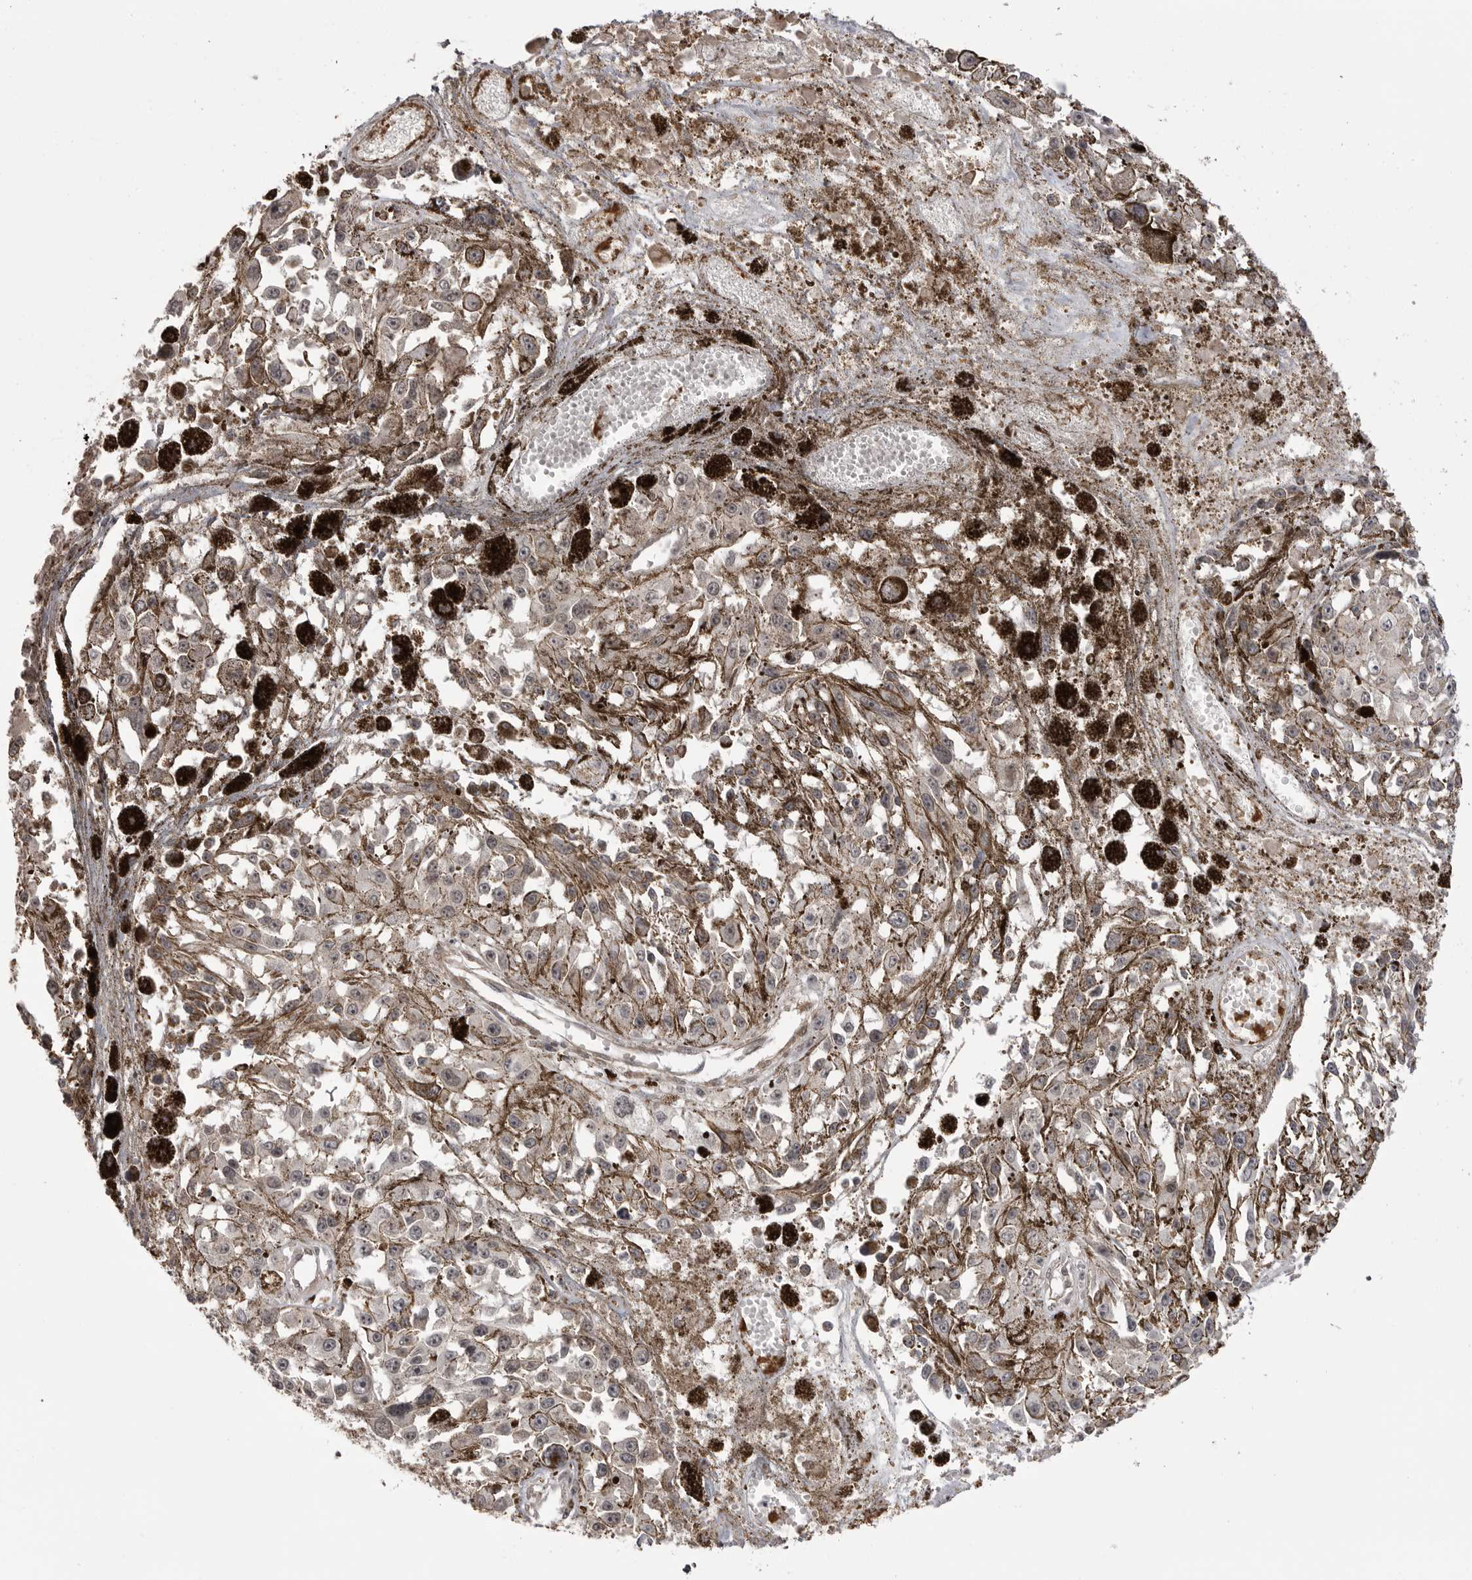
{"staining": {"intensity": "moderate", "quantity": "<25%", "location": "cytoplasmic/membranous"}, "tissue": "melanoma", "cell_type": "Tumor cells", "image_type": "cancer", "snomed": [{"axis": "morphology", "description": "Malignant melanoma, Metastatic site"}, {"axis": "topography", "description": "Lymph node"}], "caption": "Immunohistochemistry histopathology image of human melanoma stained for a protein (brown), which shows low levels of moderate cytoplasmic/membranous staining in approximately <25% of tumor cells.", "gene": "SORBS1", "patient": {"sex": "male", "age": 59}}